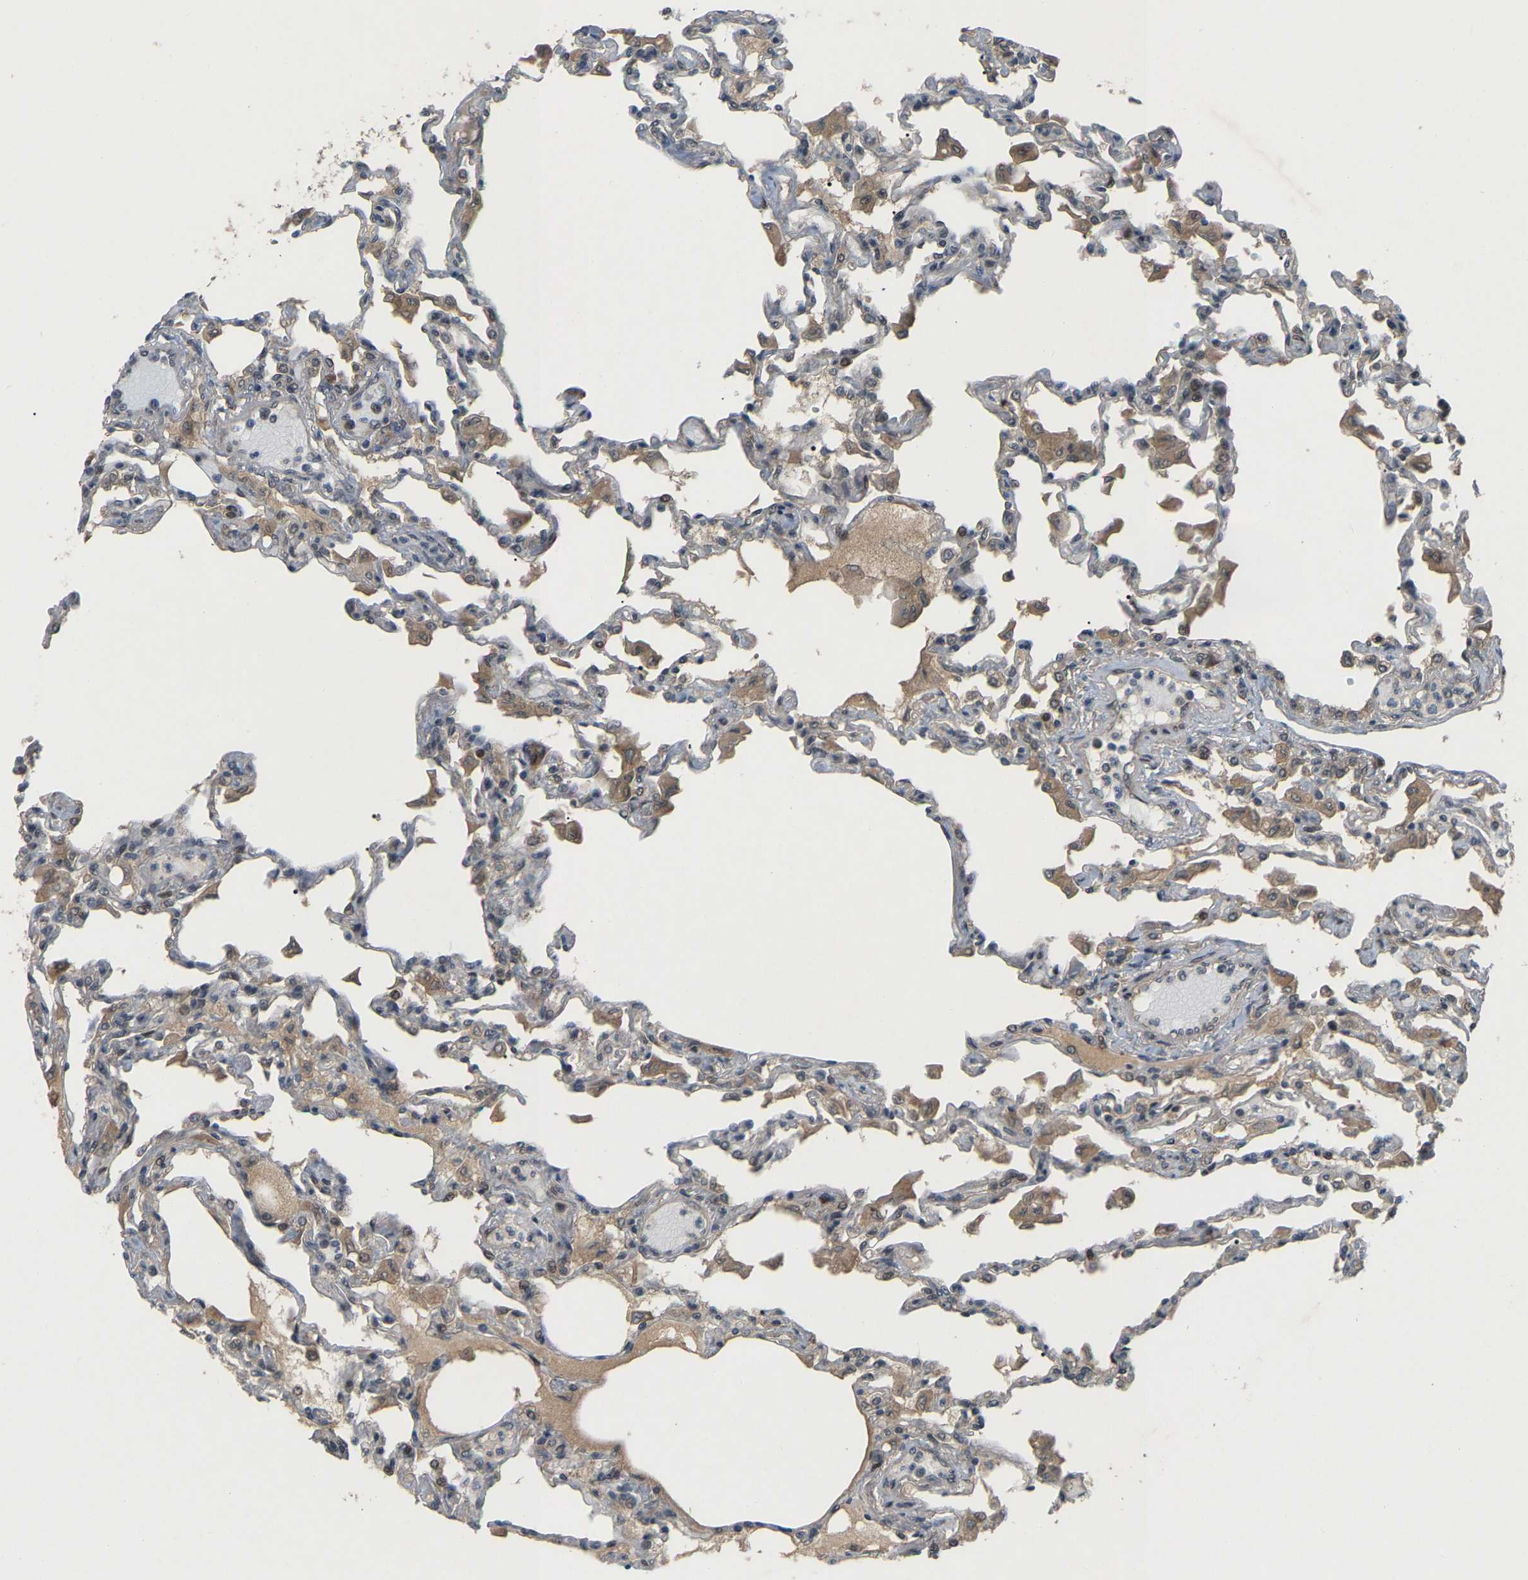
{"staining": {"intensity": "moderate", "quantity": "<25%", "location": "cytoplasmic/membranous"}, "tissue": "lung", "cell_type": "Alveolar cells", "image_type": "normal", "snomed": [{"axis": "morphology", "description": "Normal tissue, NOS"}, {"axis": "topography", "description": "Bronchus"}, {"axis": "topography", "description": "Lung"}], "caption": "A brown stain shows moderate cytoplasmic/membranous expression of a protein in alveolar cells of unremarkable lung.", "gene": "CROT", "patient": {"sex": "female", "age": 49}}